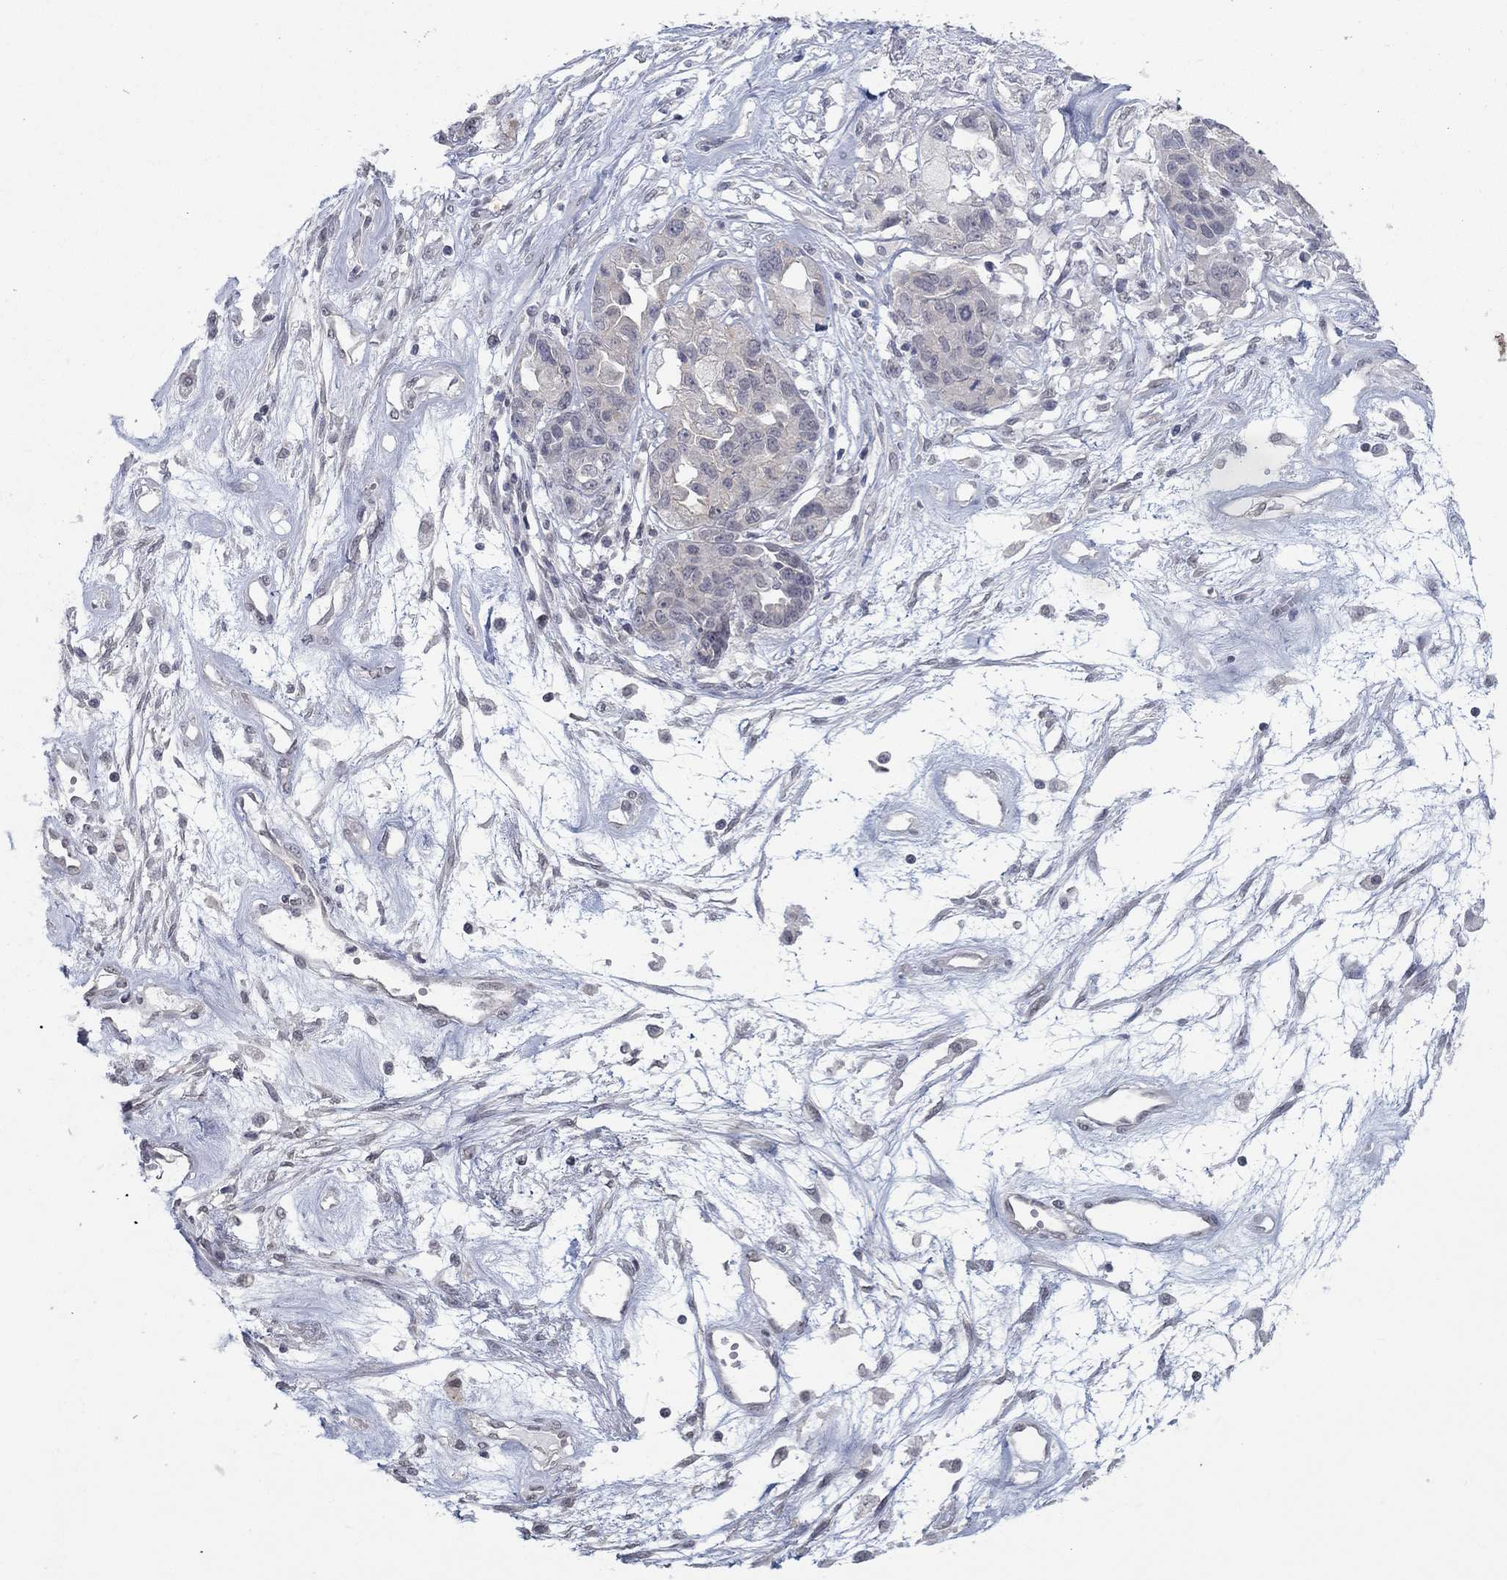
{"staining": {"intensity": "negative", "quantity": "none", "location": "none"}, "tissue": "ovarian cancer", "cell_type": "Tumor cells", "image_type": "cancer", "snomed": [{"axis": "morphology", "description": "Cystadenocarcinoma, serous, NOS"}, {"axis": "topography", "description": "Ovary"}], "caption": "This is a image of IHC staining of serous cystadenocarcinoma (ovarian), which shows no staining in tumor cells.", "gene": "SLC22A2", "patient": {"sex": "female", "age": 87}}